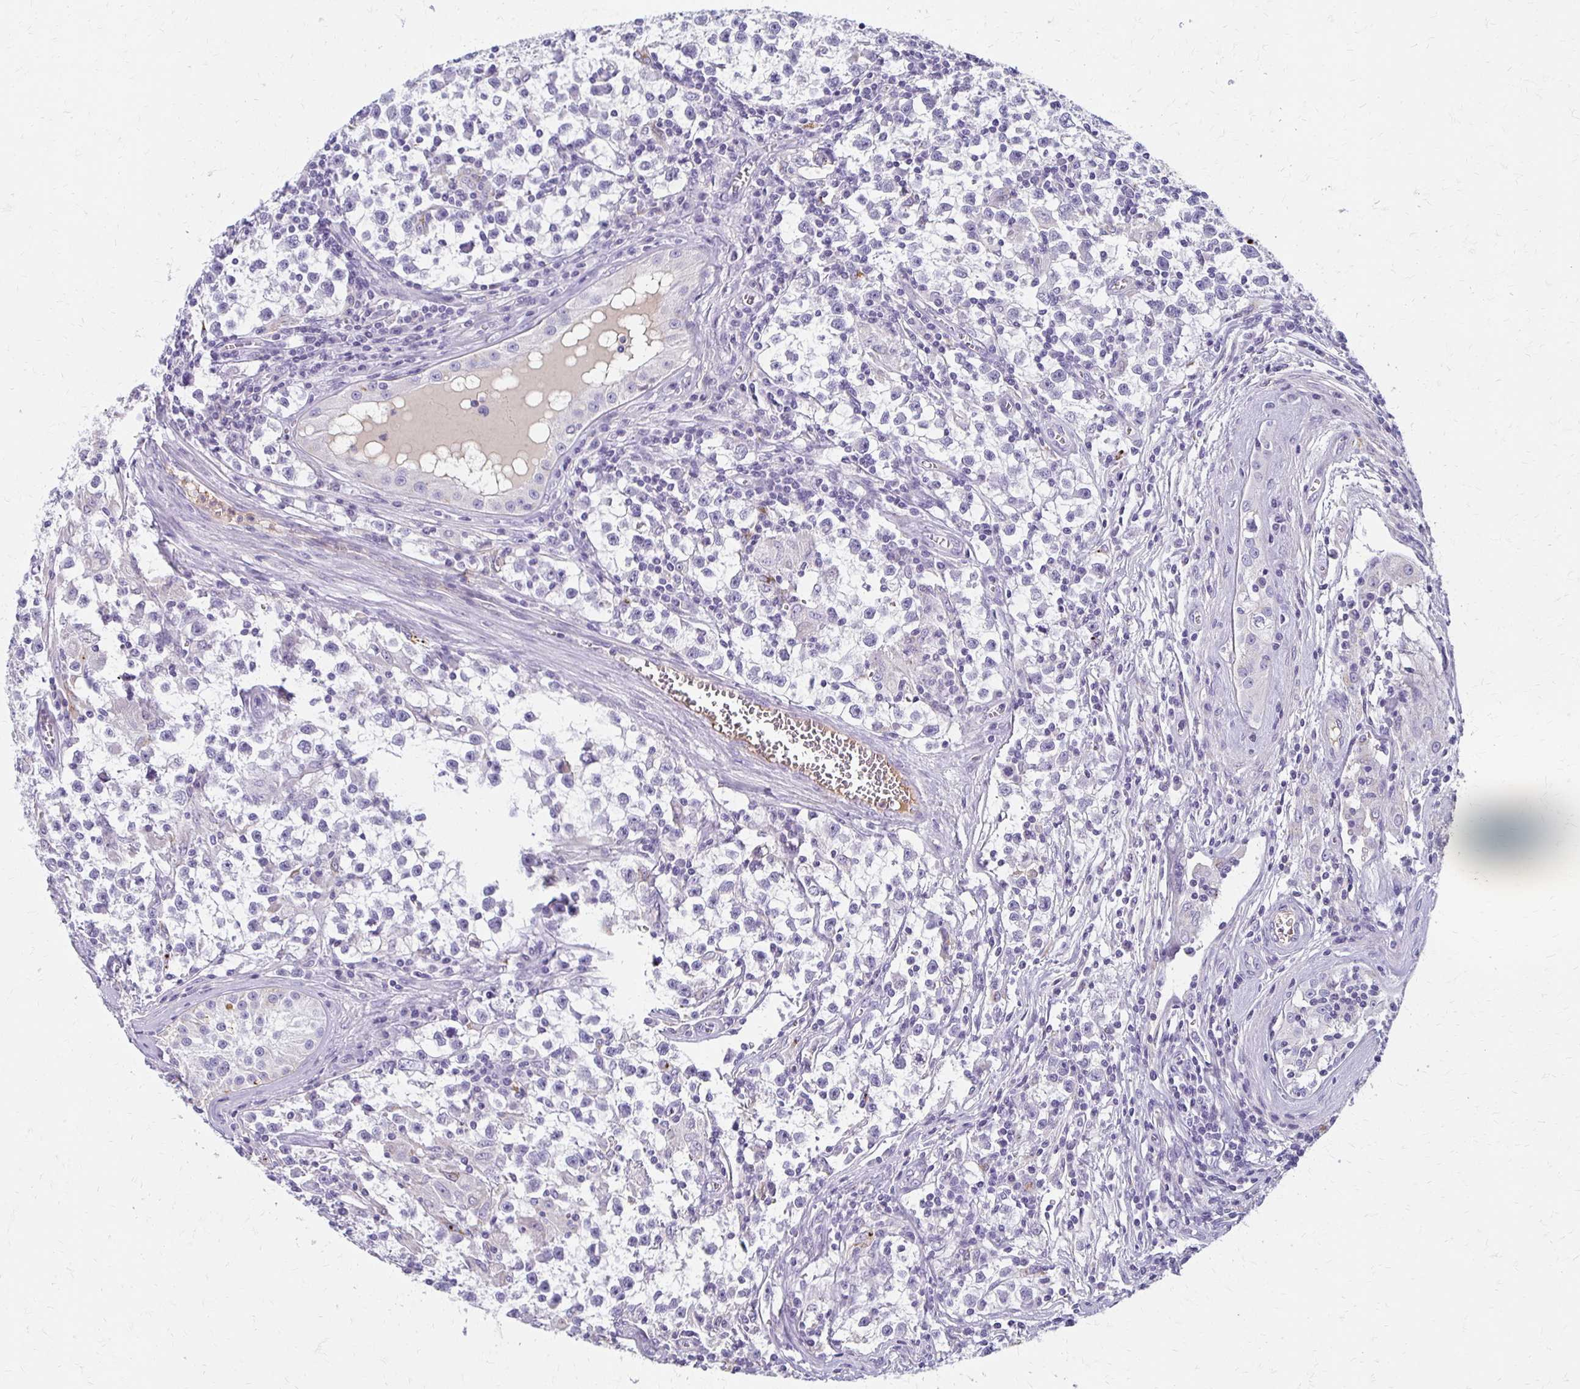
{"staining": {"intensity": "negative", "quantity": "none", "location": "none"}, "tissue": "testis cancer", "cell_type": "Tumor cells", "image_type": "cancer", "snomed": [{"axis": "morphology", "description": "Seminoma, NOS"}, {"axis": "topography", "description": "Testis"}], "caption": "High power microscopy micrograph of an IHC image of seminoma (testis), revealing no significant expression in tumor cells.", "gene": "BBS12", "patient": {"sex": "male", "age": 31}}